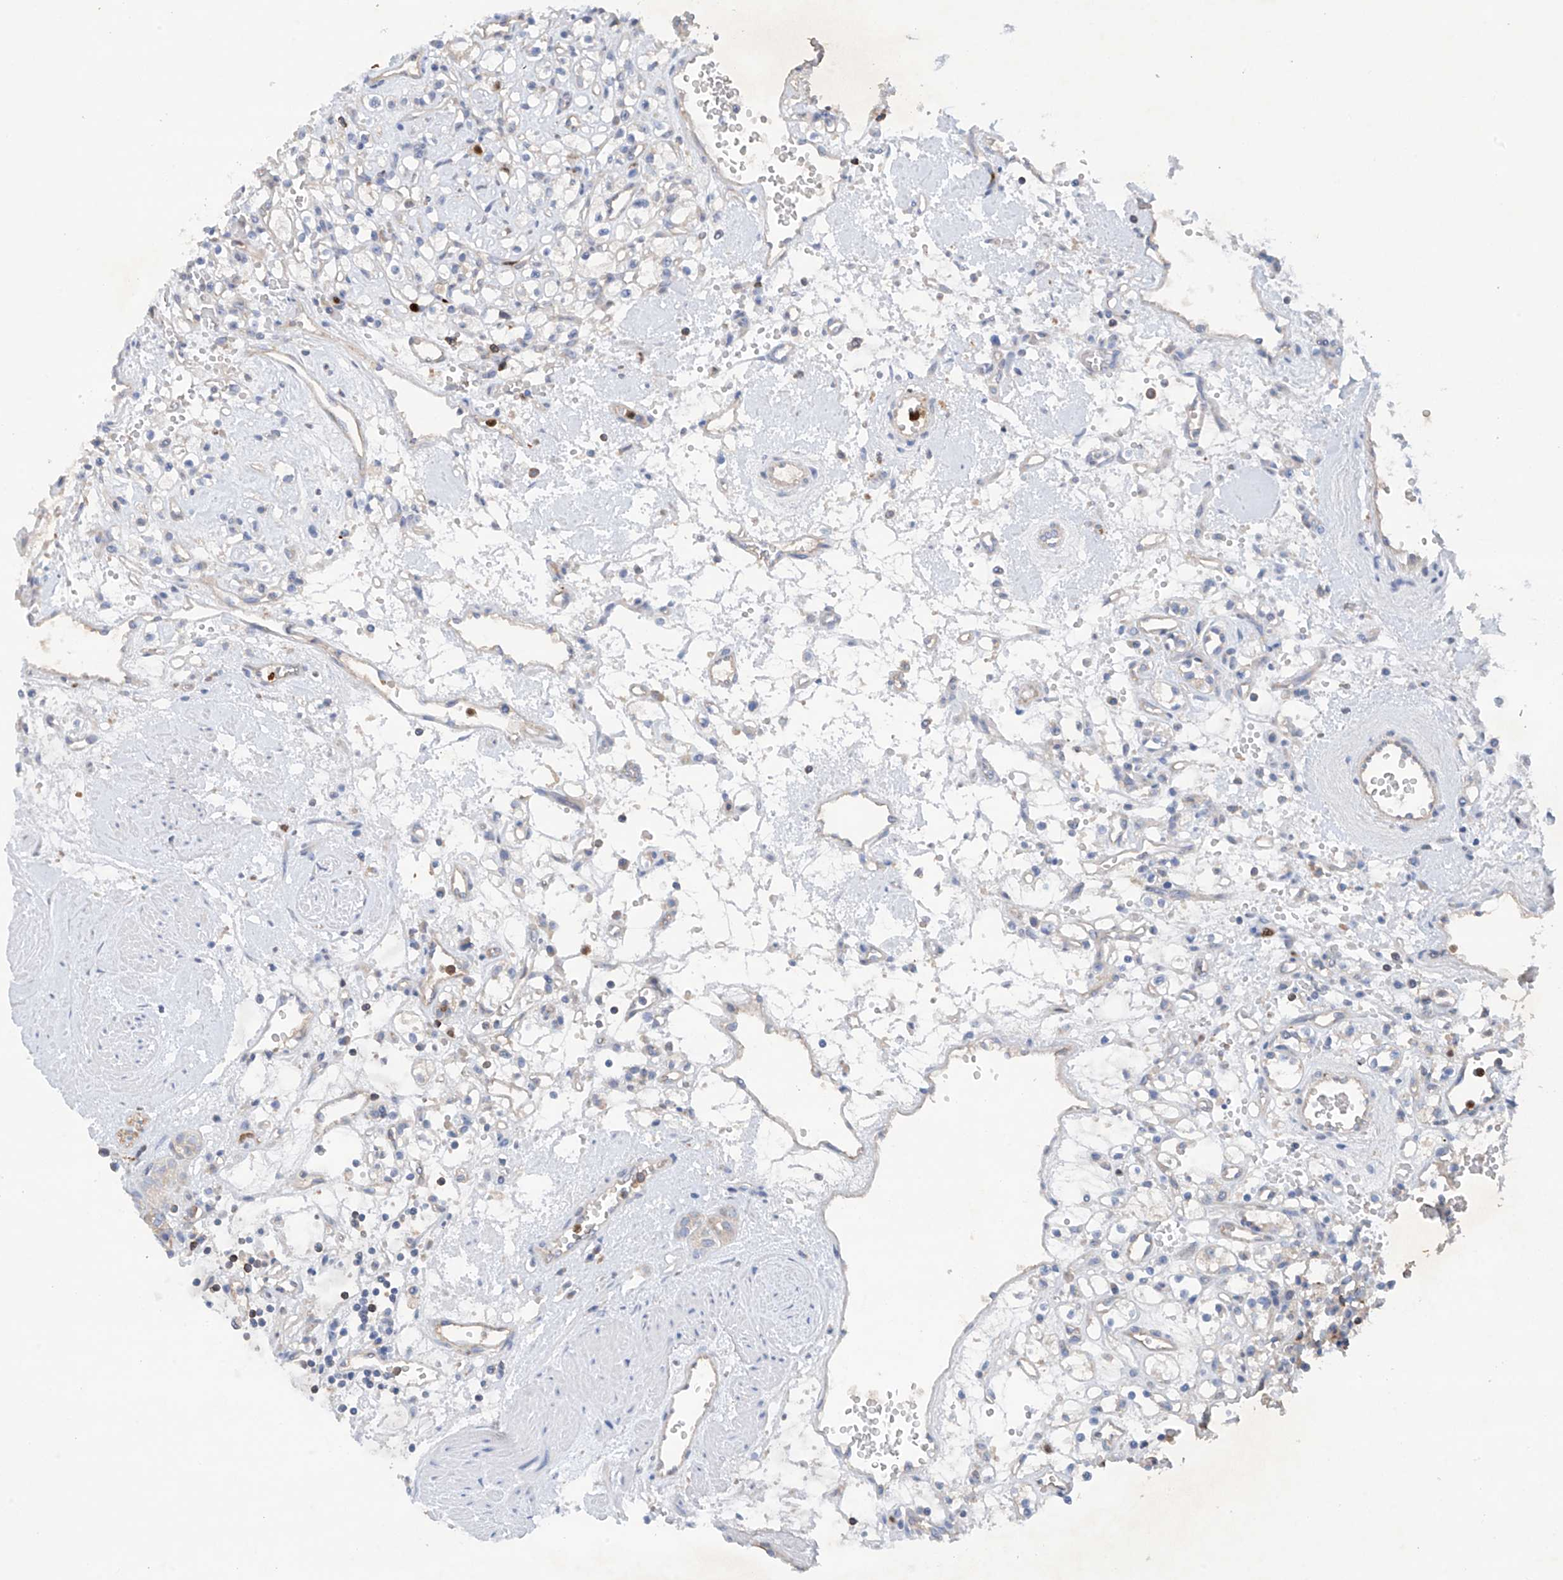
{"staining": {"intensity": "negative", "quantity": "none", "location": "none"}, "tissue": "renal cancer", "cell_type": "Tumor cells", "image_type": "cancer", "snomed": [{"axis": "morphology", "description": "Adenocarcinoma, NOS"}, {"axis": "topography", "description": "Kidney"}], "caption": "Immunohistochemistry histopathology image of neoplastic tissue: human renal adenocarcinoma stained with DAB (3,3'-diaminobenzidine) demonstrates no significant protein staining in tumor cells.", "gene": "PHACTR2", "patient": {"sex": "female", "age": 59}}